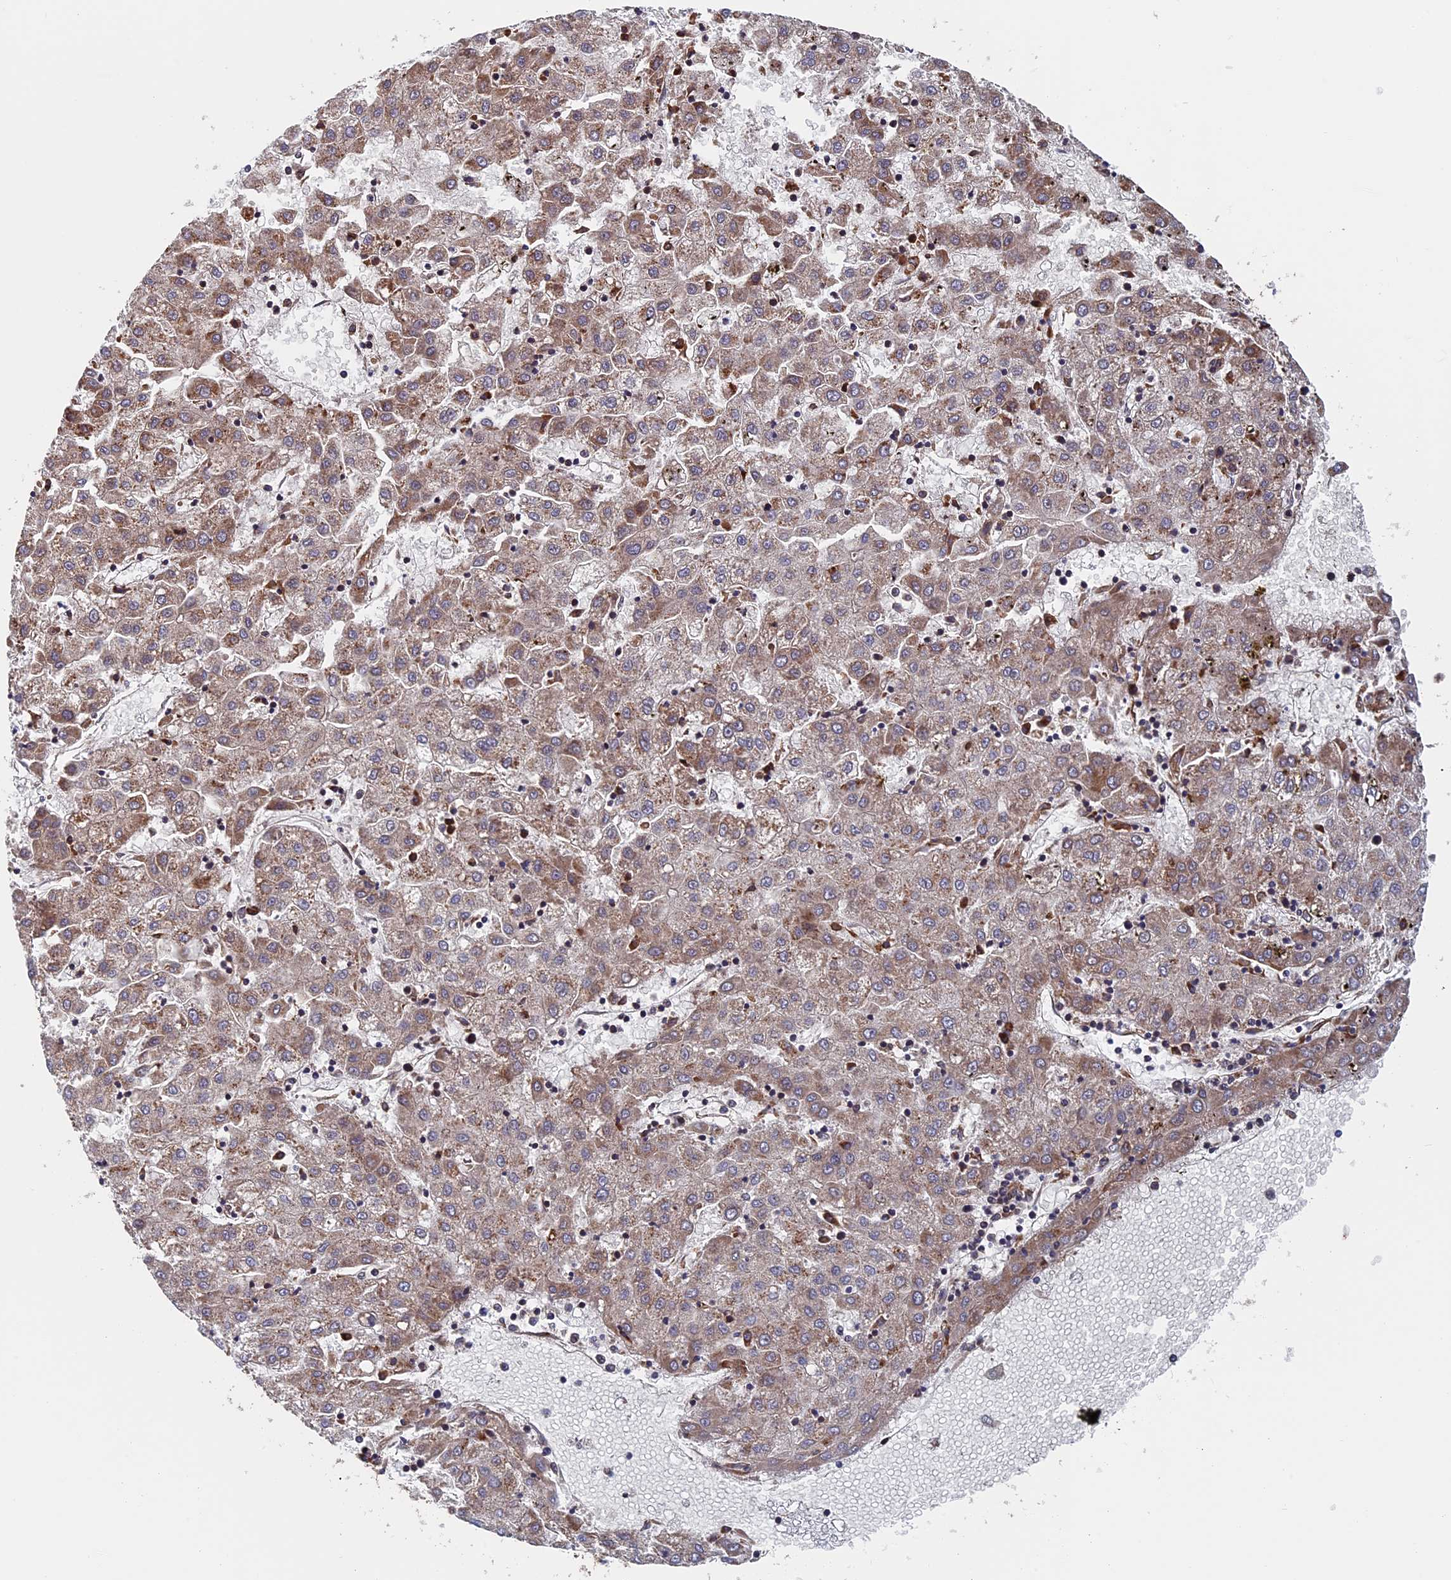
{"staining": {"intensity": "weak", "quantity": ">75%", "location": "cytoplasmic/membranous"}, "tissue": "liver cancer", "cell_type": "Tumor cells", "image_type": "cancer", "snomed": [{"axis": "morphology", "description": "Carcinoma, Hepatocellular, NOS"}, {"axis": "topography", "description": "Liver"}], "caption": "Immunohistochemistry (IHC) micrograph of liver hepatocellular carcinoma stained for a protein (brown), which displays low levels of weak cytoplasmic/membranous positivity in about >75% of tumor cells.", "gene": "RPUSD1", "patient": {"sex": "male", "age": 72}}